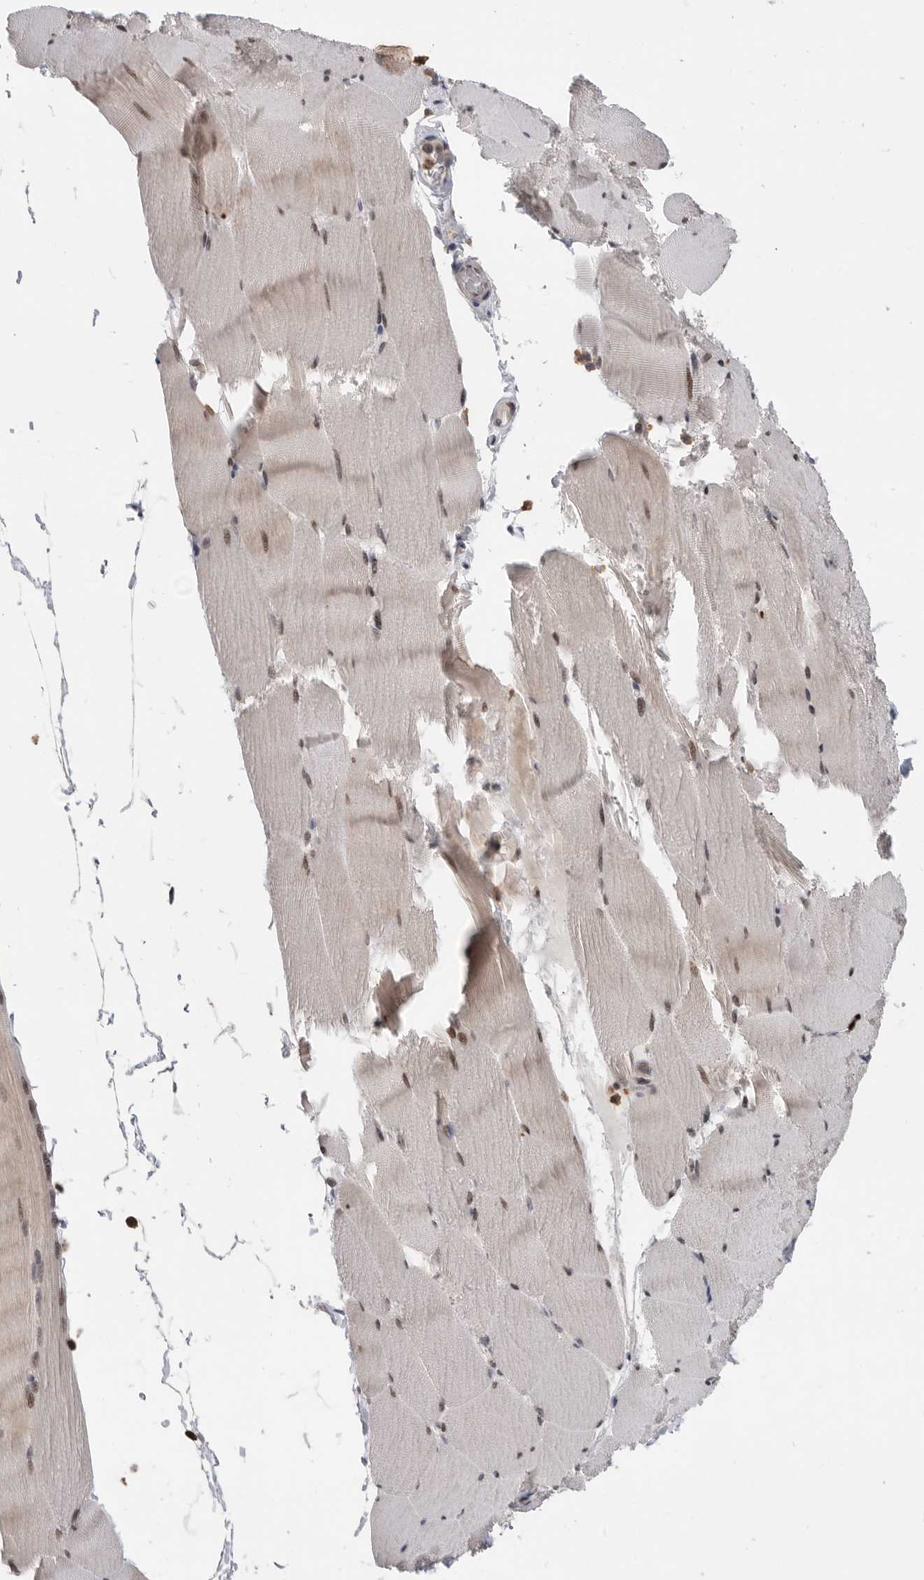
{"staining": {"intensity": "moderate", "quantity": "<25%", "location": "nuclear"}, "tissue": "skeletal muscle", "cell_type": "Myocytes", "image_type": "normal", "snomed": [{"axis": "morphology", "description": "Normal tissue, NOS"}, {"axis": "topography", "description": "Skeletal muscle"}], "caption": "Brown immunohistochemical staining in benign skeletal muscle demonstrates moderate nuclear expression in approximately <25% of myocytes.", "gene": "KLK5", "patient": {"sex": "male", "age": 62}}